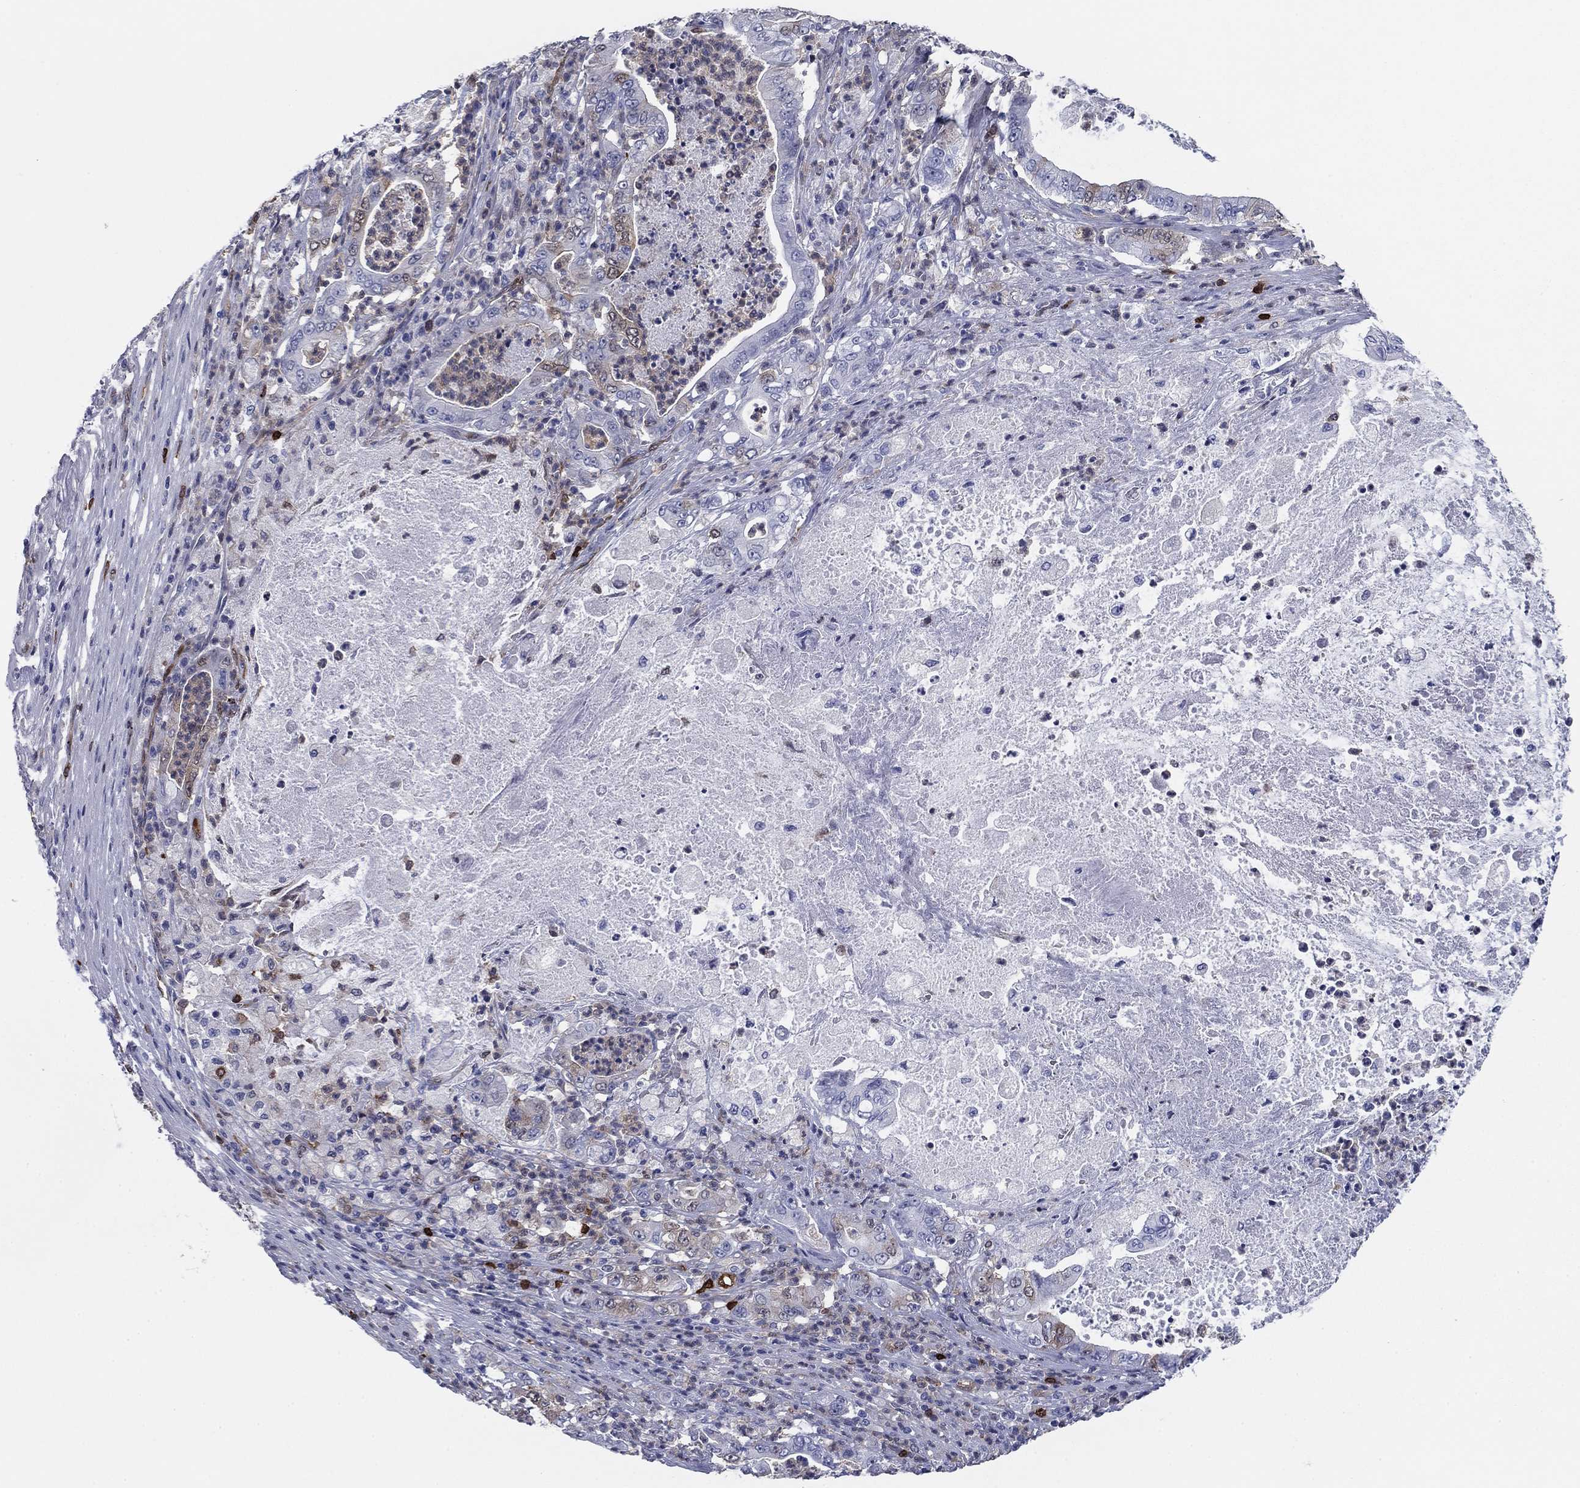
{"staining": {"intensity": "moderate", "quantity": "<25%", "location": "cytoplasmic/membranous"}, "tissue": "pancreatic cancer", "cell_type": "Tumor cells", "image_type": "cancer", "snomed": [{"axis": "morphology", "description": "Adenocarcinoma, NOS"}, {"axis": "topography", "description": "Pancreas"}], "caption": "DAB immunohistochemical staining of human pancreatic adenocarcinoma shows moderate cytoplasmic/membranous protein expression in about <25% of tumor cells.", "gene": "STMN1", "patient": {"sex": "male", "age": 71}}